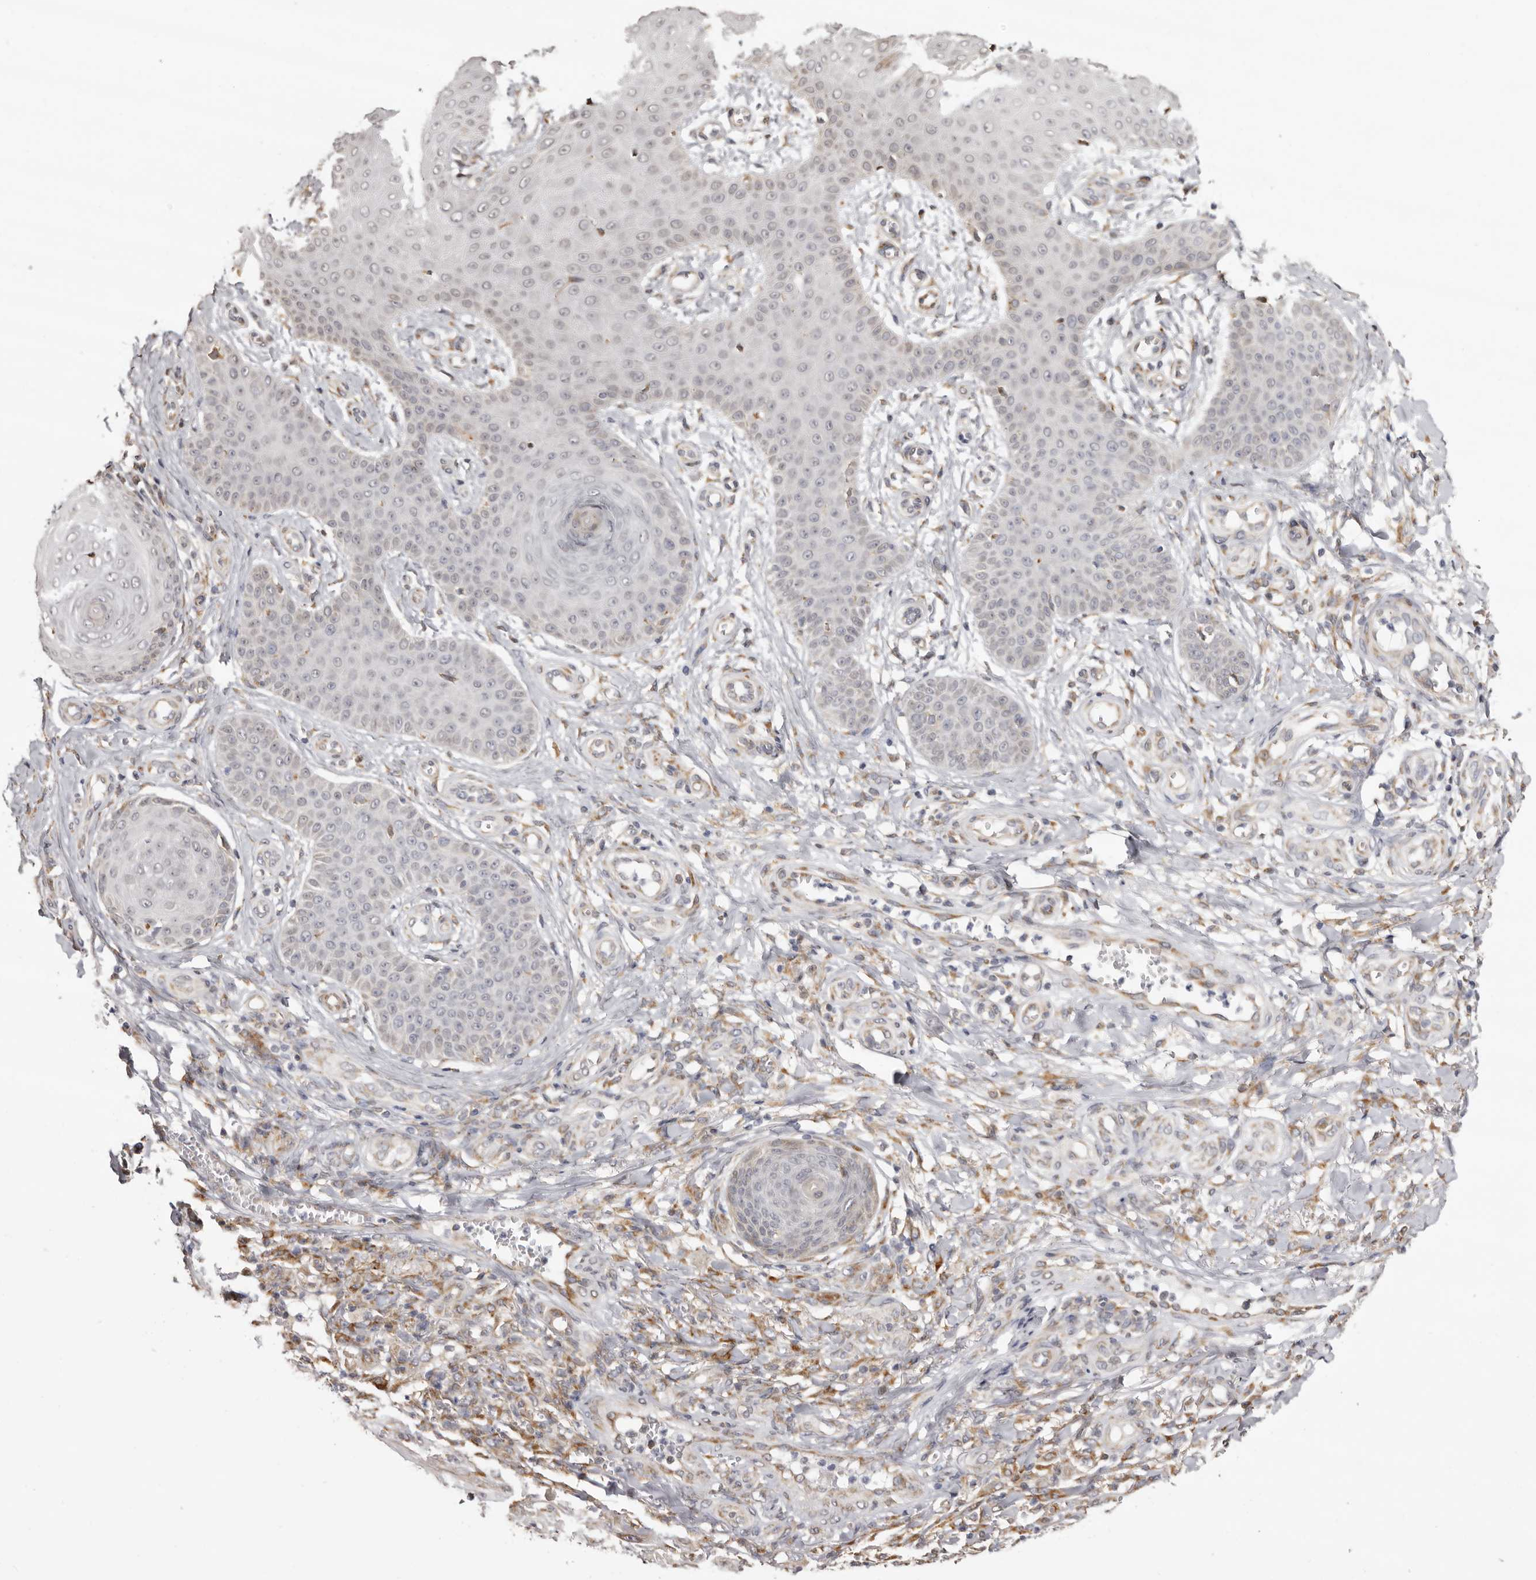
{"staining": {"intensity": "moderate", "quantity": "<25%", "location": "cytoplasmic/membranous"}, "tissue": "skin cancer", "cell_type": "Tumor cells", "image_type": "cancer", "snomed": [{"axis": "morphology", "description": "Squamous cell carcinoma, NOS"}, {"axis": "topography", "description": "Skin"}], "caption": "Tumor cells demonstrate moderate cytoplasmic/membranous staining in about <25% of cells in squamous cell carcinoma (skin).", "gene": "PIGX", "patient": {"sex": "male", "age": 74}}